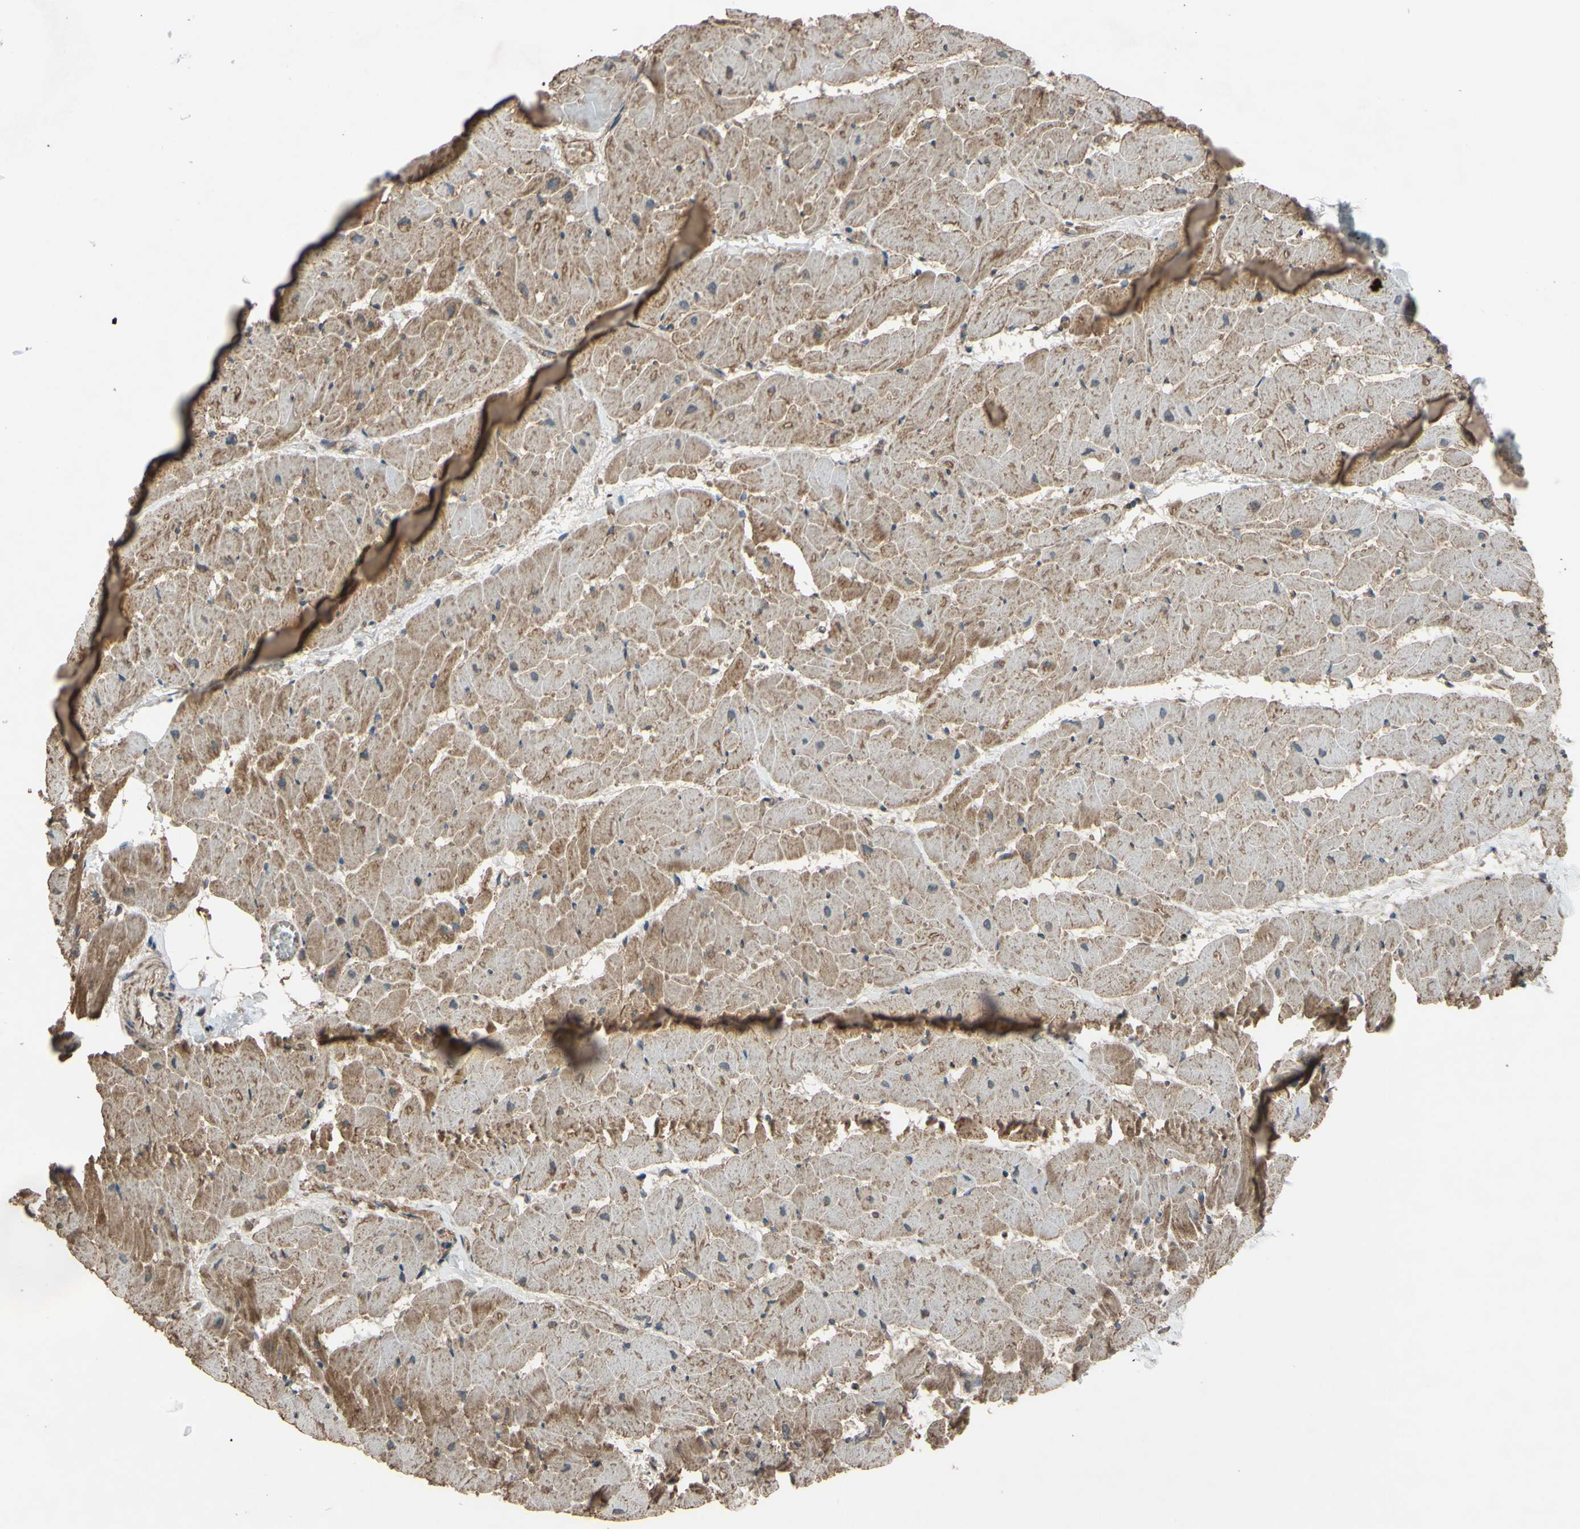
{"staining": {"intensity": "moderate", "quantity": ">75%", "location": "cytoplasmic/membranous"}, "tissue": "heart muscle", "cell_type": "Cardiomyocytes", "image_type": "normal", "snomed": [{"axis": "morphology", "description": "Normal tissue, NOS"}, {"axis": "topography", "description": "Heart"}], "caption": "Immunohistochemistry staining of benign heart muscle, which demonstrates medium levels of moderate cytoplasmic/membranous staining in approximately >75% of cardiomyocytes indicating moderate cytoplasmic/membranous protein expression. The staining was performed using DAB (3,3'-diaminobenzidine) (brown) for protein detection and nuclei were counterstained in hematoxylin (blue).", "gene": "ACOT8", "patient": {"sex": "female", "age": 19}}